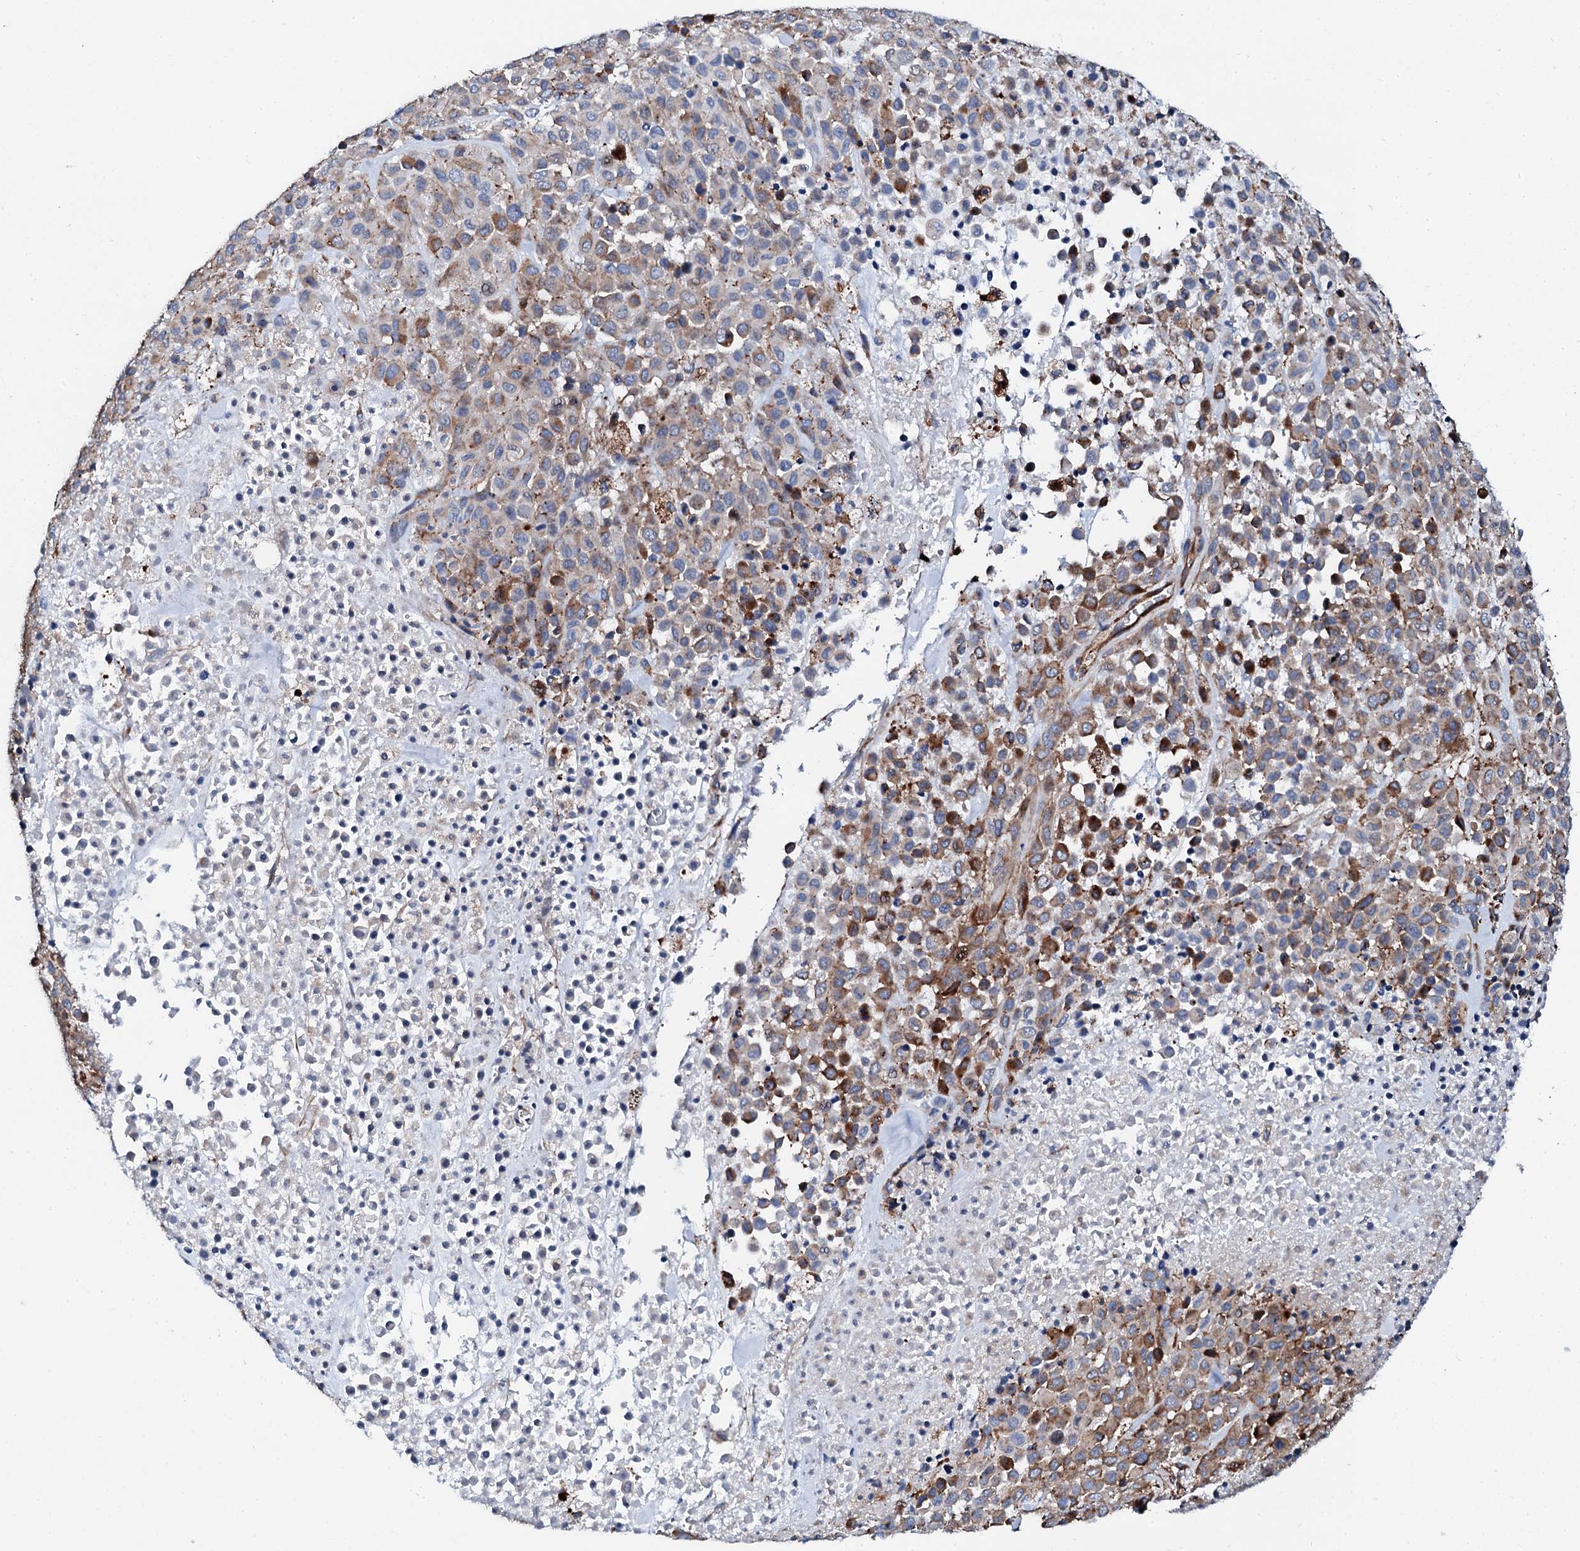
{"staining": {"intensity": "strong", "quantity": "<25%", "location": "cytoplasmic/membranous"}, "tissue": "melanoma", "cell_type": "Tumor cells", "image_type": "cancer", "snomed": [{"axis": "morphology", "description": "Malignant melanoma, Metastatic site"}, {"axis": "topography", "description": "Skin"}], "caption": "Immunohistochemical staining of malignant melanoma (metastatic site) exhibits strong cytoplasmic/membranous protein expression in approximately <25% of tumor cells.", "gene": "INTS10", "patient": {"sex": "female", "age": 81}}